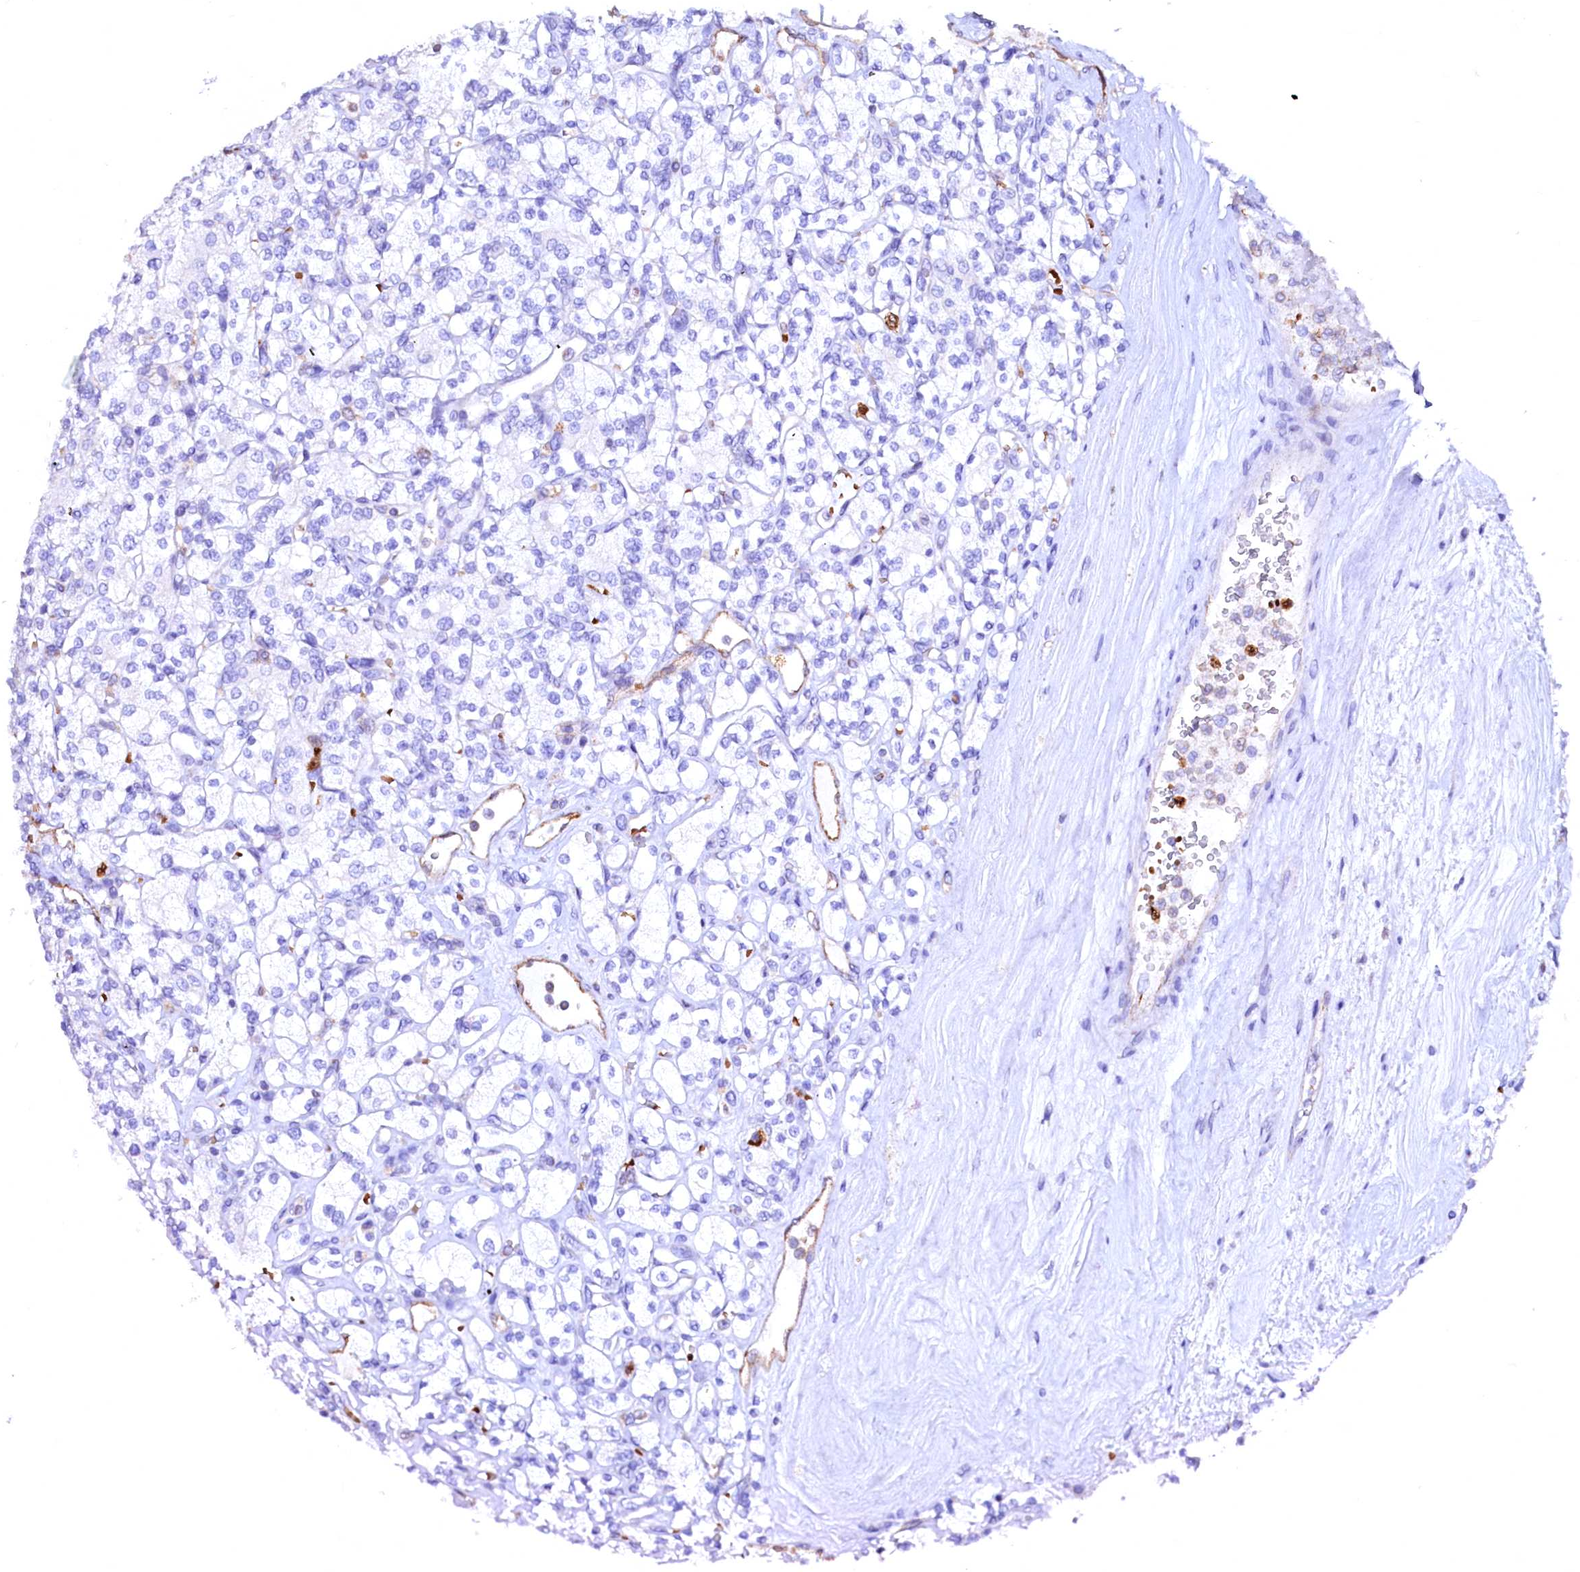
{"staining": {"intensity": "negative", "quantity": "none", "location": "none"}, "tissue": "renal cancer", "cell_type": "Tumor cells", "image_type": "cancer", "snomed": [{"axis": "morphology", "description": "Adenocarcinoma, NOS"}, {"axis": "topography", "description": "Kidney"}], "caption": "This is an immunohistochemistry histopathology image of human adenocarcinoma (renal). There is no staining in tumor cells.", "gene": "RAB27A", "patient": {"sex": "male", "age": 77}}